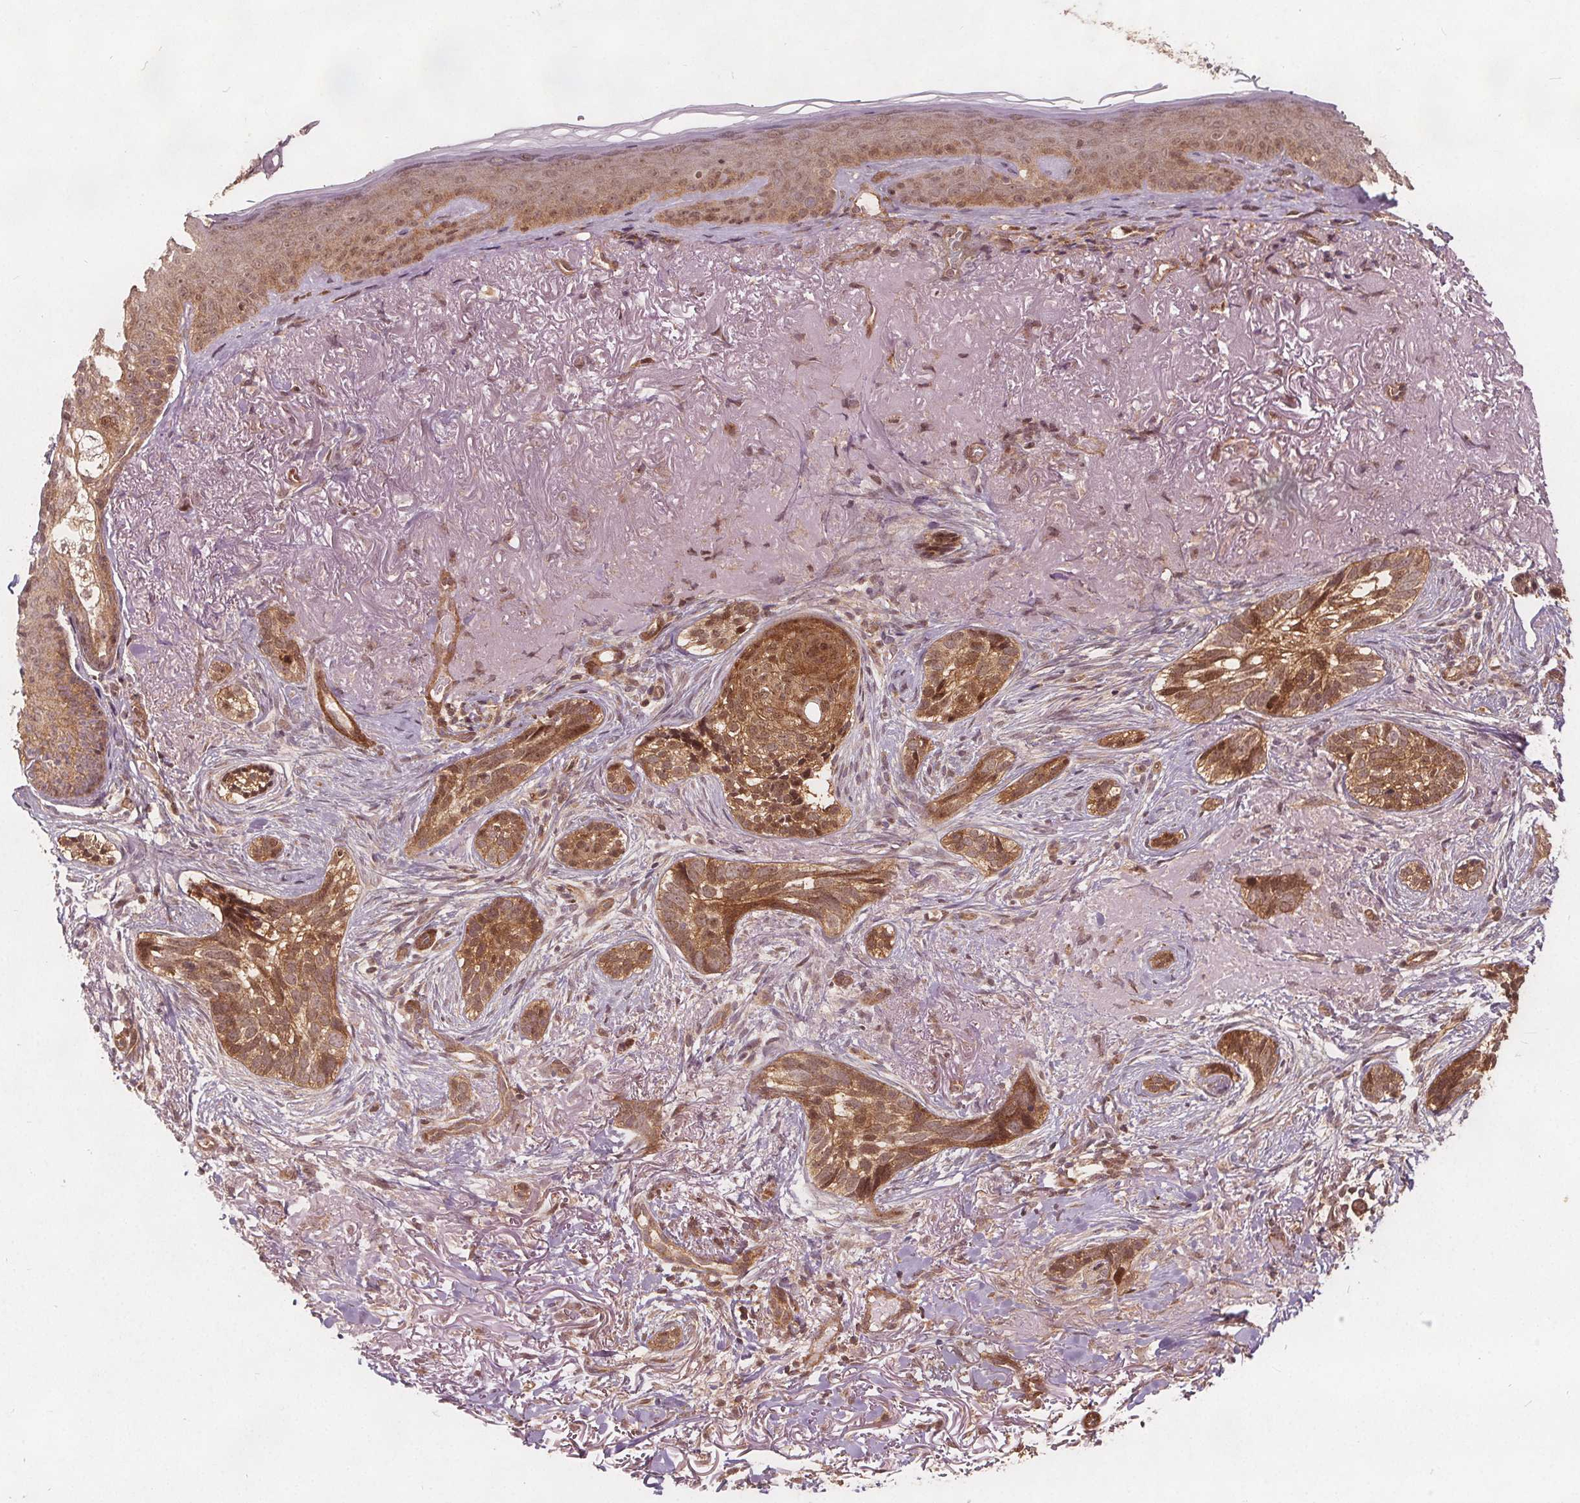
{"staining": {"intensity": "moderate", "quantity": ">75%", "location": "cytoplasmic/membranous,nuclear"}, "tissue": "skin cancer", "cell_type": "Tumor cells", "image_type": "cancer", "snomed": [{"axis": "morphology", "description": "Basal cell carcinoma"}, {"axis": "morphology", "description": "BCC, high aggressive"}, {"axis": "topography", "description": "Skin"}], "caption": "This is a photomicrograph of immunohistochemistry staining of basal cell carcinoma (skin), which shows moderate positivity in the cytoplasmic/membranous and nuclear of tumor cells.", "gene": "PPP1CB", "patient": {"sex": "female", "age": 86}}